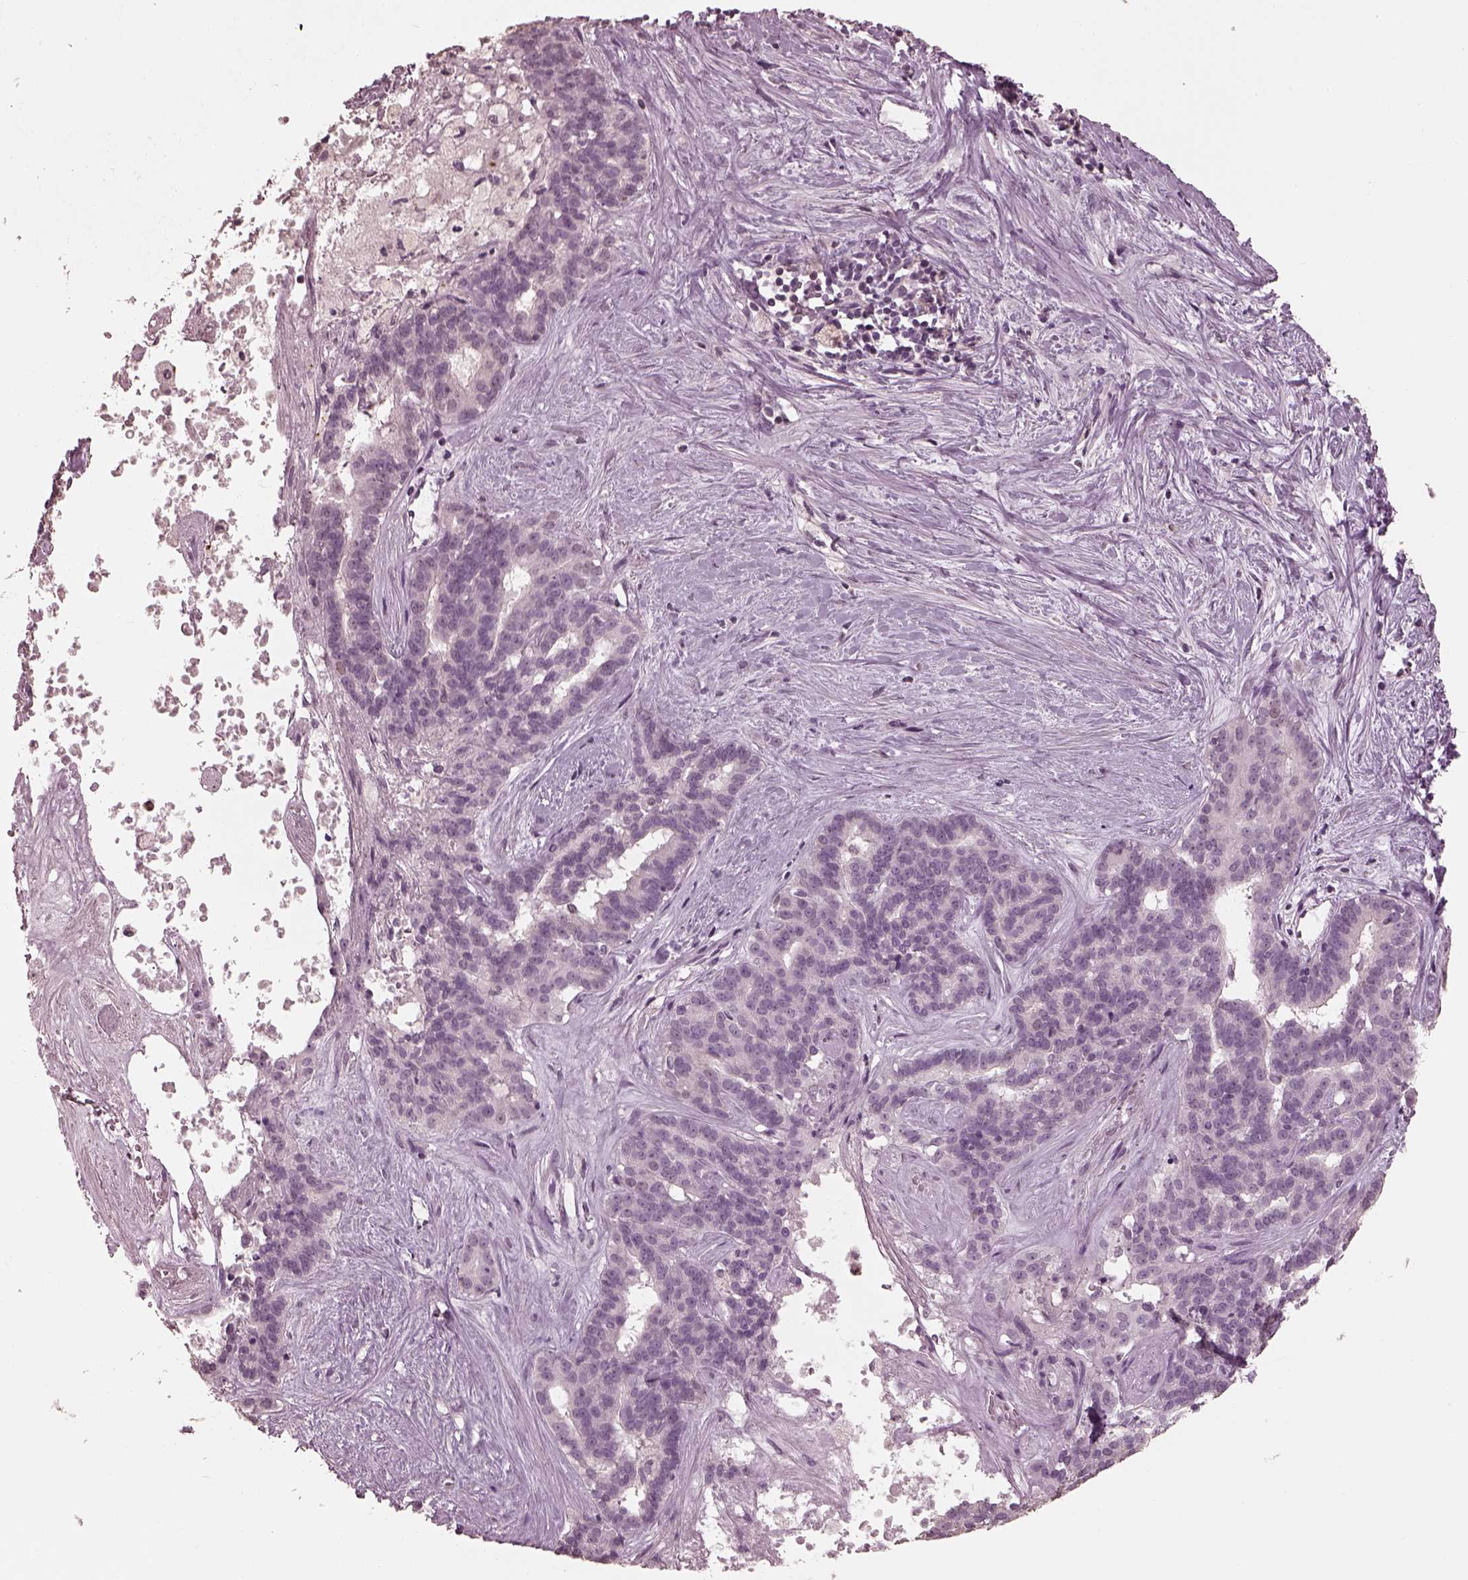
{"staining": {"intensity": "negative", "quantity": "none", "location": "none"}, "tissue": "liver cancer", "cell_type": "Tumor cells", "image_type": "cancer", "snomed": [{"axis": "morphology", "description": "Cholangiocarcinoma"}, {"axis": "topography", "description": "Liver"}], "caption": "Liver cancer stained for a protein using immunohistochemistry (IHC) demonstrates no expression tumor cells.", "gene": "TSKS", "patient": {"sex": "female", "age": 47}}